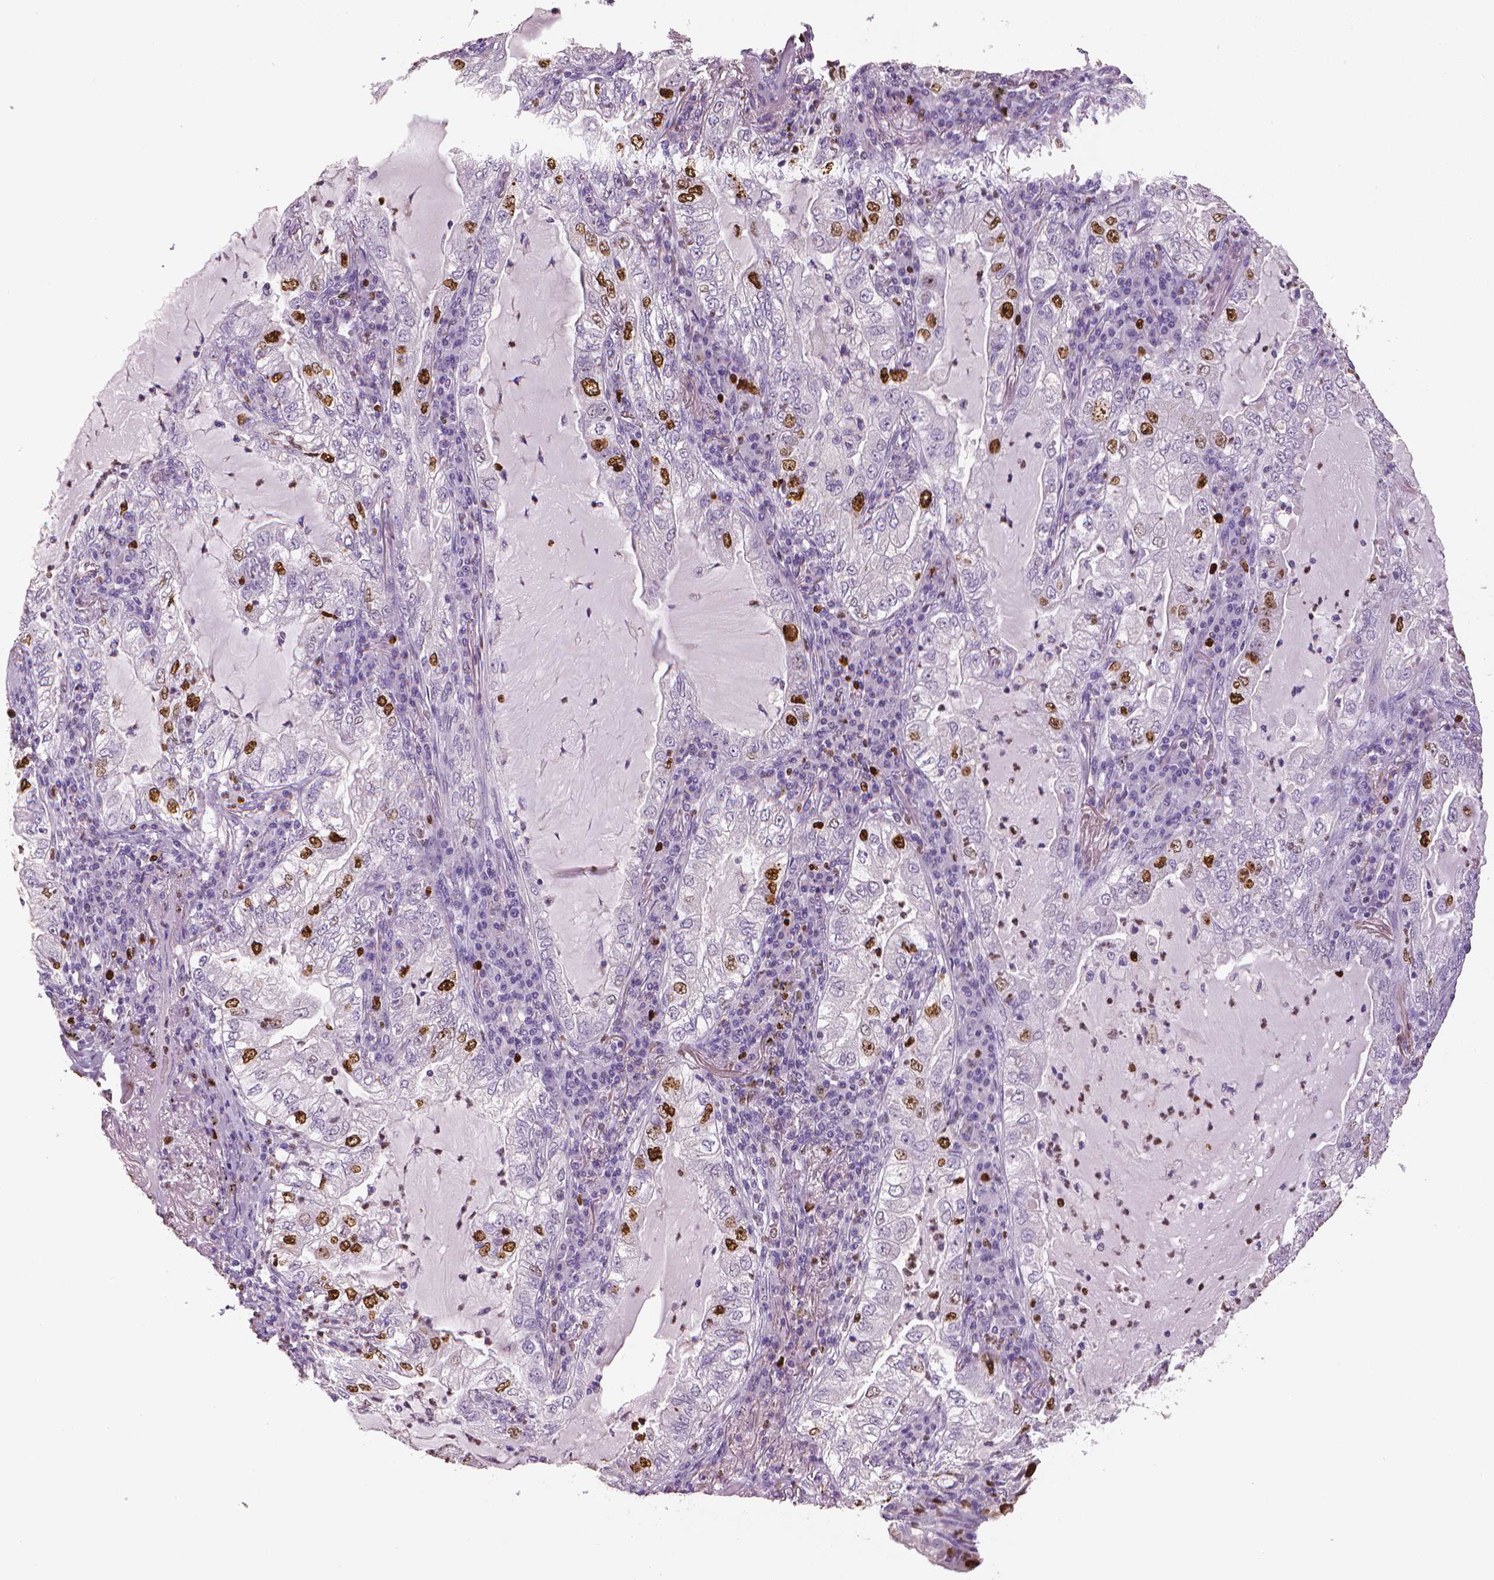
{"staining": {"intensity": "strong", "quantity": "<25%", "location": "nuclear"}, "tissue": "lung cancer", "cell_type": "Tumor cells", "image_type": "cancer", "snomed": [{"axis": "morphology", "description": "Adenocarcinoma, NOS"}, {"axis": "topography", "description": "Lung"}], "caption": "Immunohistochemistry (IHC) of lung cancer displays medium levels of strong nuclear positivity in about <25% of tumor cells.", "gene": "MKI67", "patient": {"sex": "female", "age": 73}}